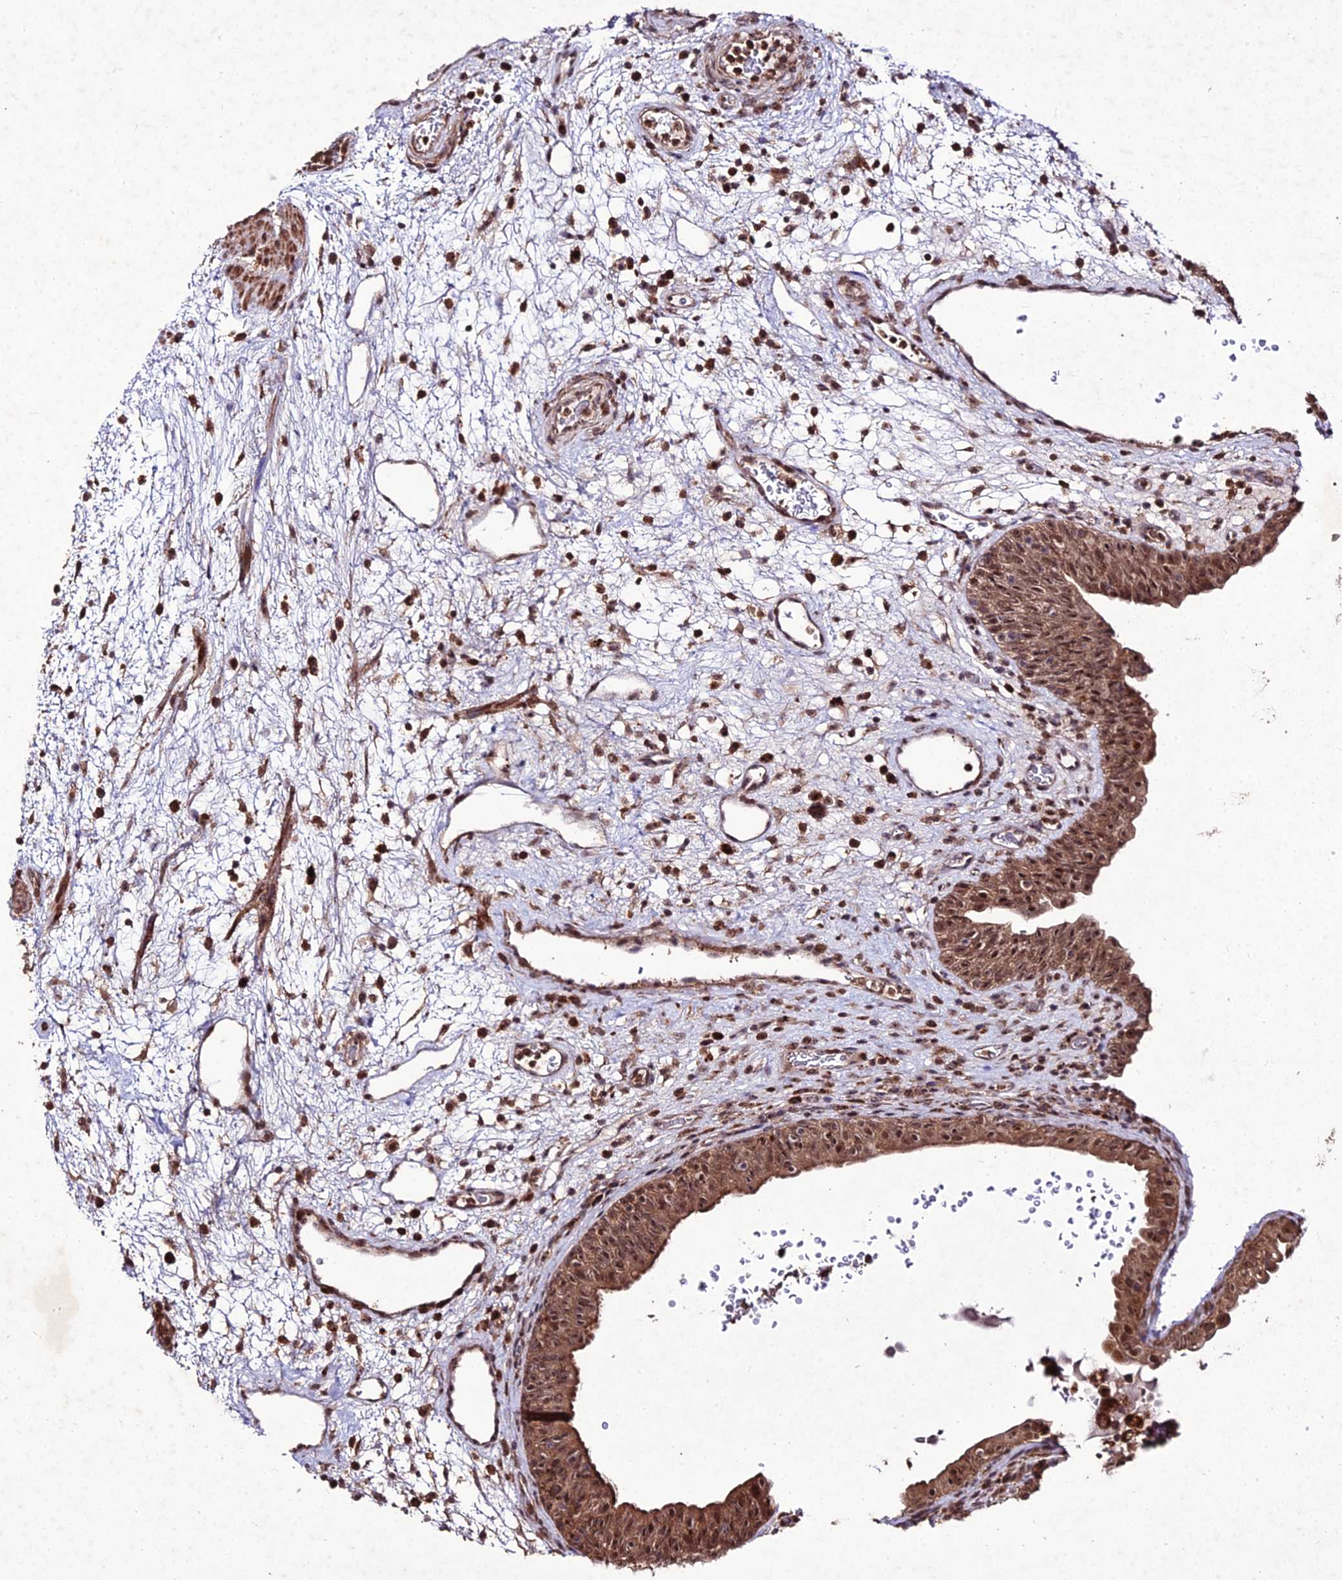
{"staining": {"intensity": "moderate", "quantity": ">75%", "location": "cytoplasmic/membranous,nuclear"}, "tissue": "urinary bladder", "cell_type": "Urothelial cells", "image_type": "normal", "snomed": [{"axis": "morphology", "description": "Normal tissue, NOS"}, {"axis": "topography", "description": "Urinary bladder"}], "caption": "Benign urinary bladder was stained to show a protein in brown. There is medium levels of moderate cytoplasmic/membranous,nuclear expression in about >75% of urothelial cells.", "gene": "ZNF766", "patient": {"sex": "male", "age": 71}}